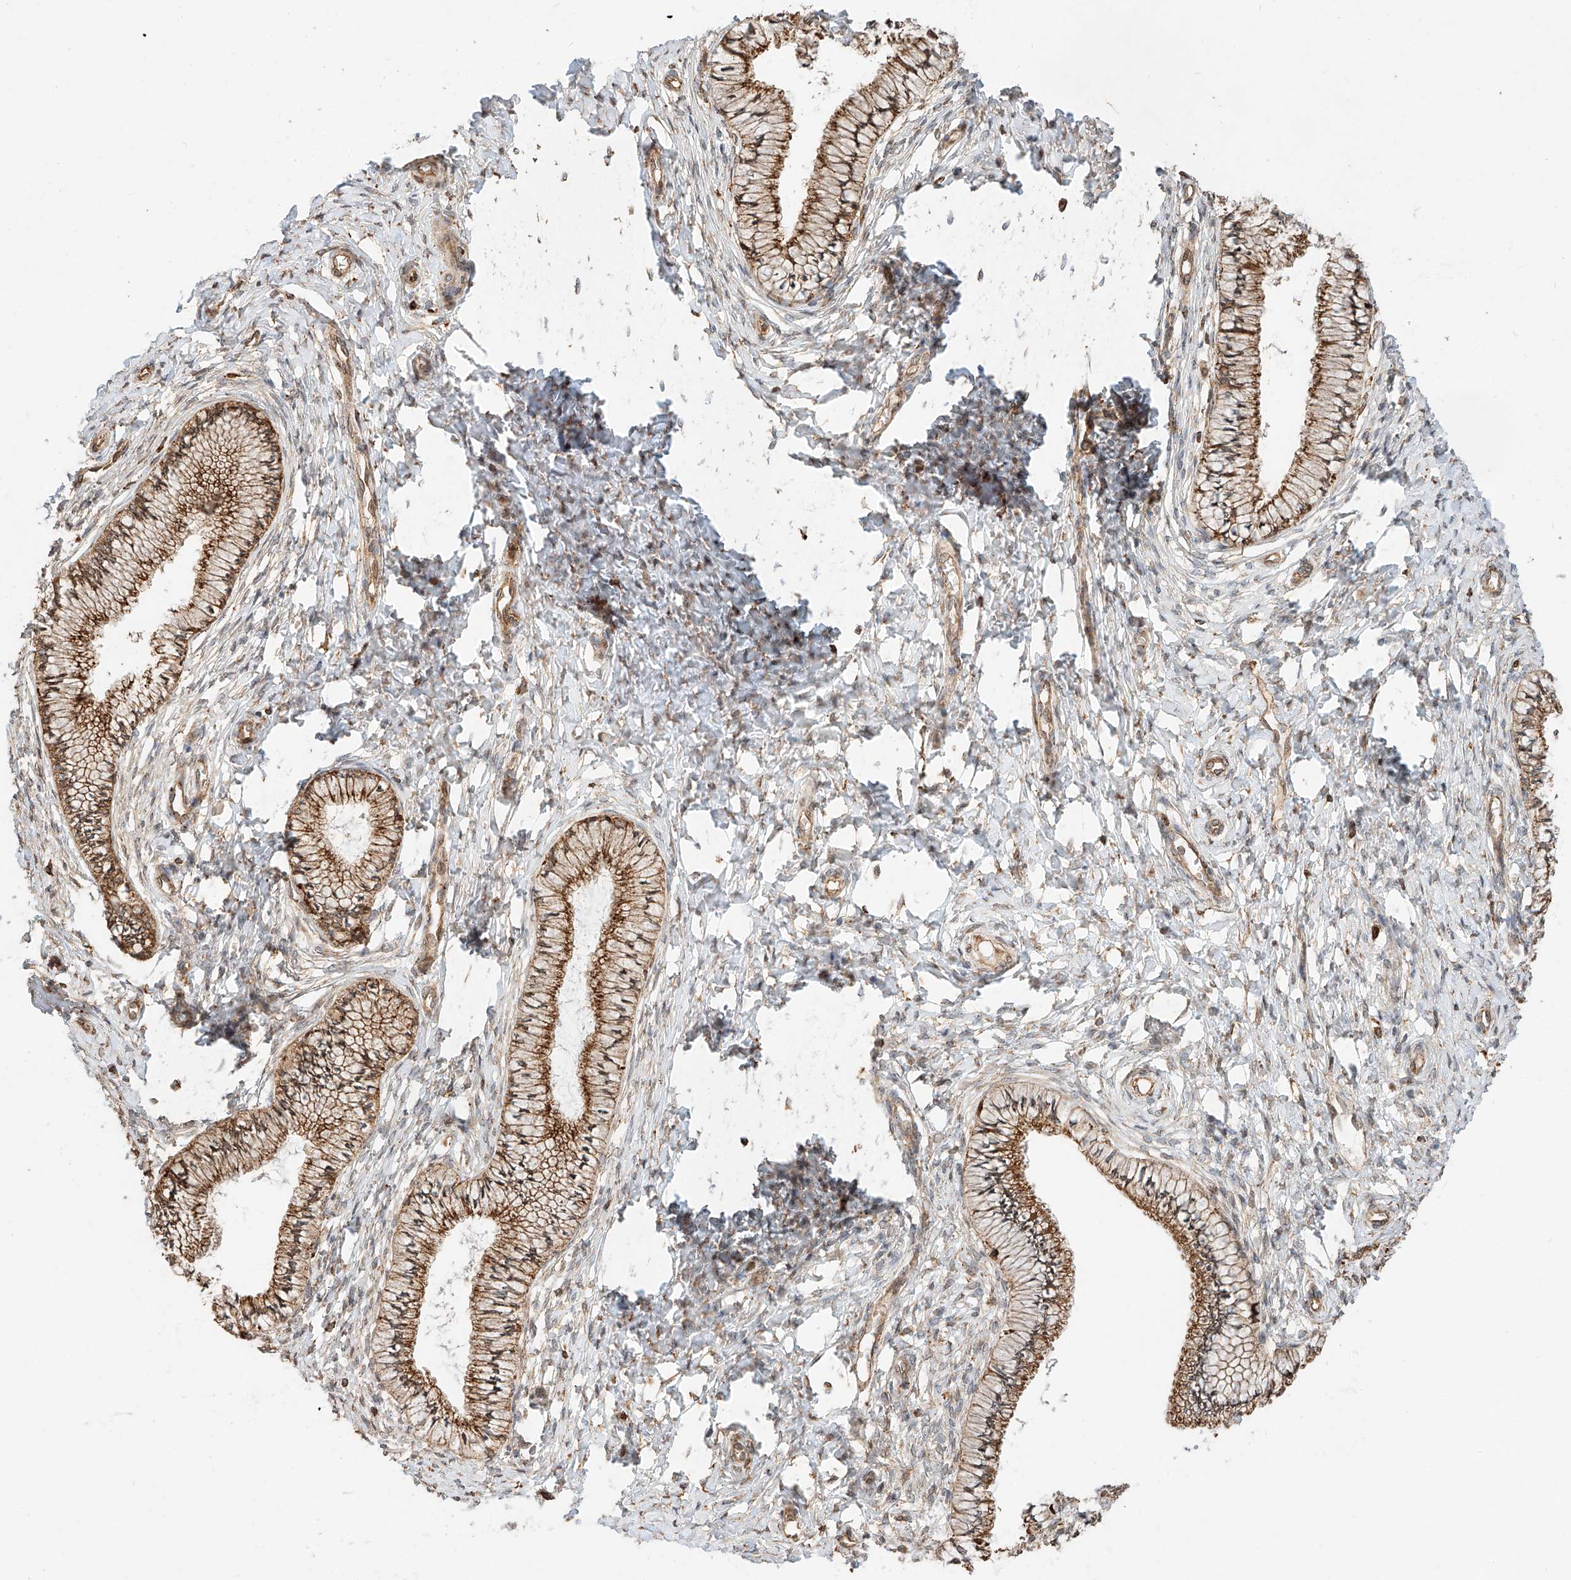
{"staining": {"intensity": "strong", "quantity": ">75%", "location": "cytoplasmic/membranous"}, "tissue": "cervix", "cell_type": "Glandular cells", "image_type": "normal", "snomed": [{"axis": "morphology", "description": "Normal tissue, NOS"}, {"axis": "topography", "description": "Cervix"}], "caption": "The immunohistochemical stain labels strong cytoplasmic/membranous expression in glandular cells of unremarkable cervix. The protein is stained brown, and the nuclei are stained in blue (DAB IHC with brightfield microscopy, high magnification).", "gene": "ZNF84", "patient": {"sex": "female", "age": 36}}